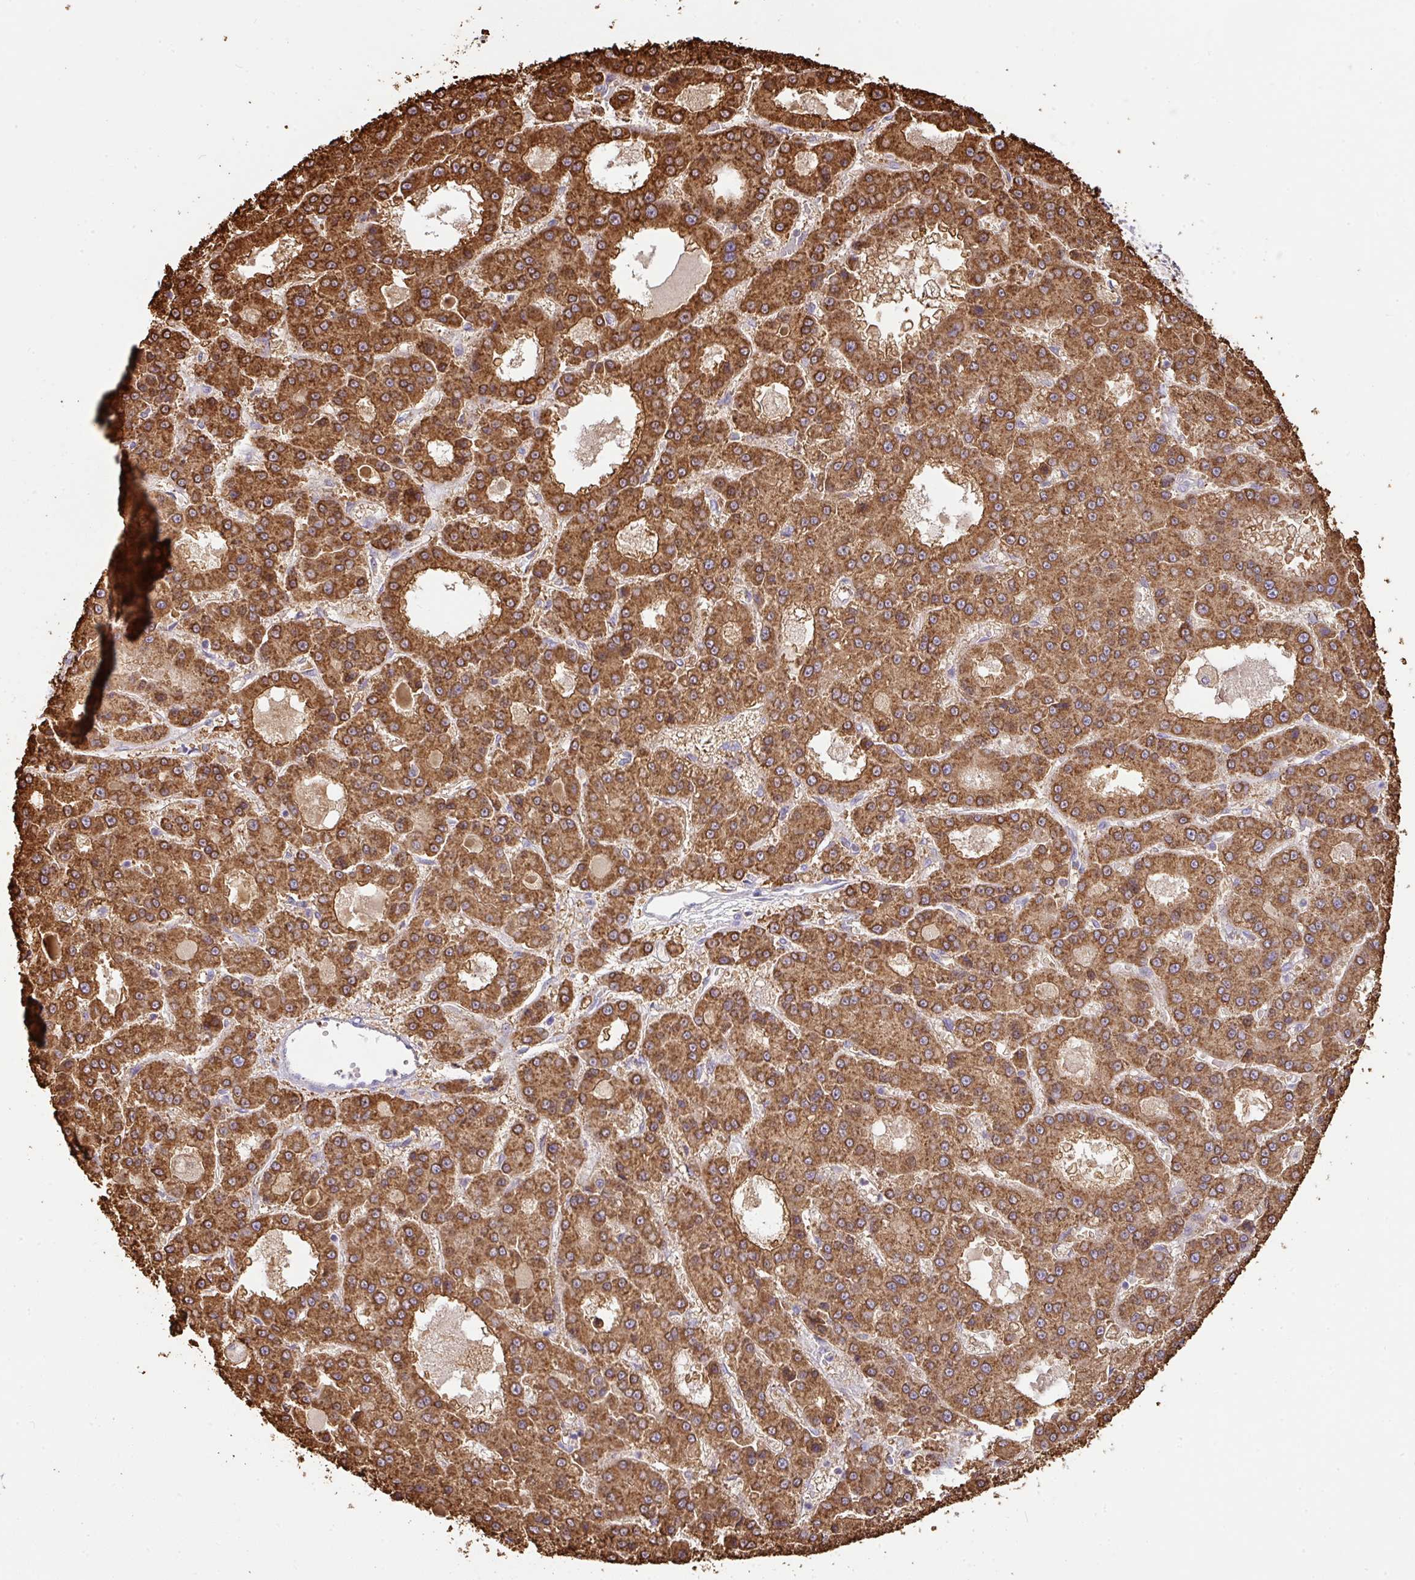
{"staining": {"intensity": "strong", "quantity": ">75%", "location": "cytoplasmic/membranous"}, "tissue": "liver cancer", "cell_type": "Tumor cells", "image_type": "cancer", "snomed": [{"axis": "morphology", "description": "Carcinoma, Hepatocellular, NOS"}, {"axis": "topography", "description": "Liver"}], "caption": "A brown stain labels strong cytoplasmic/membranous positivity of a protein in hepatocellular carcinoma (liver) tumor cells.", "gene": "GCNT7", "patient": {"sex": "male", "age": 70}}